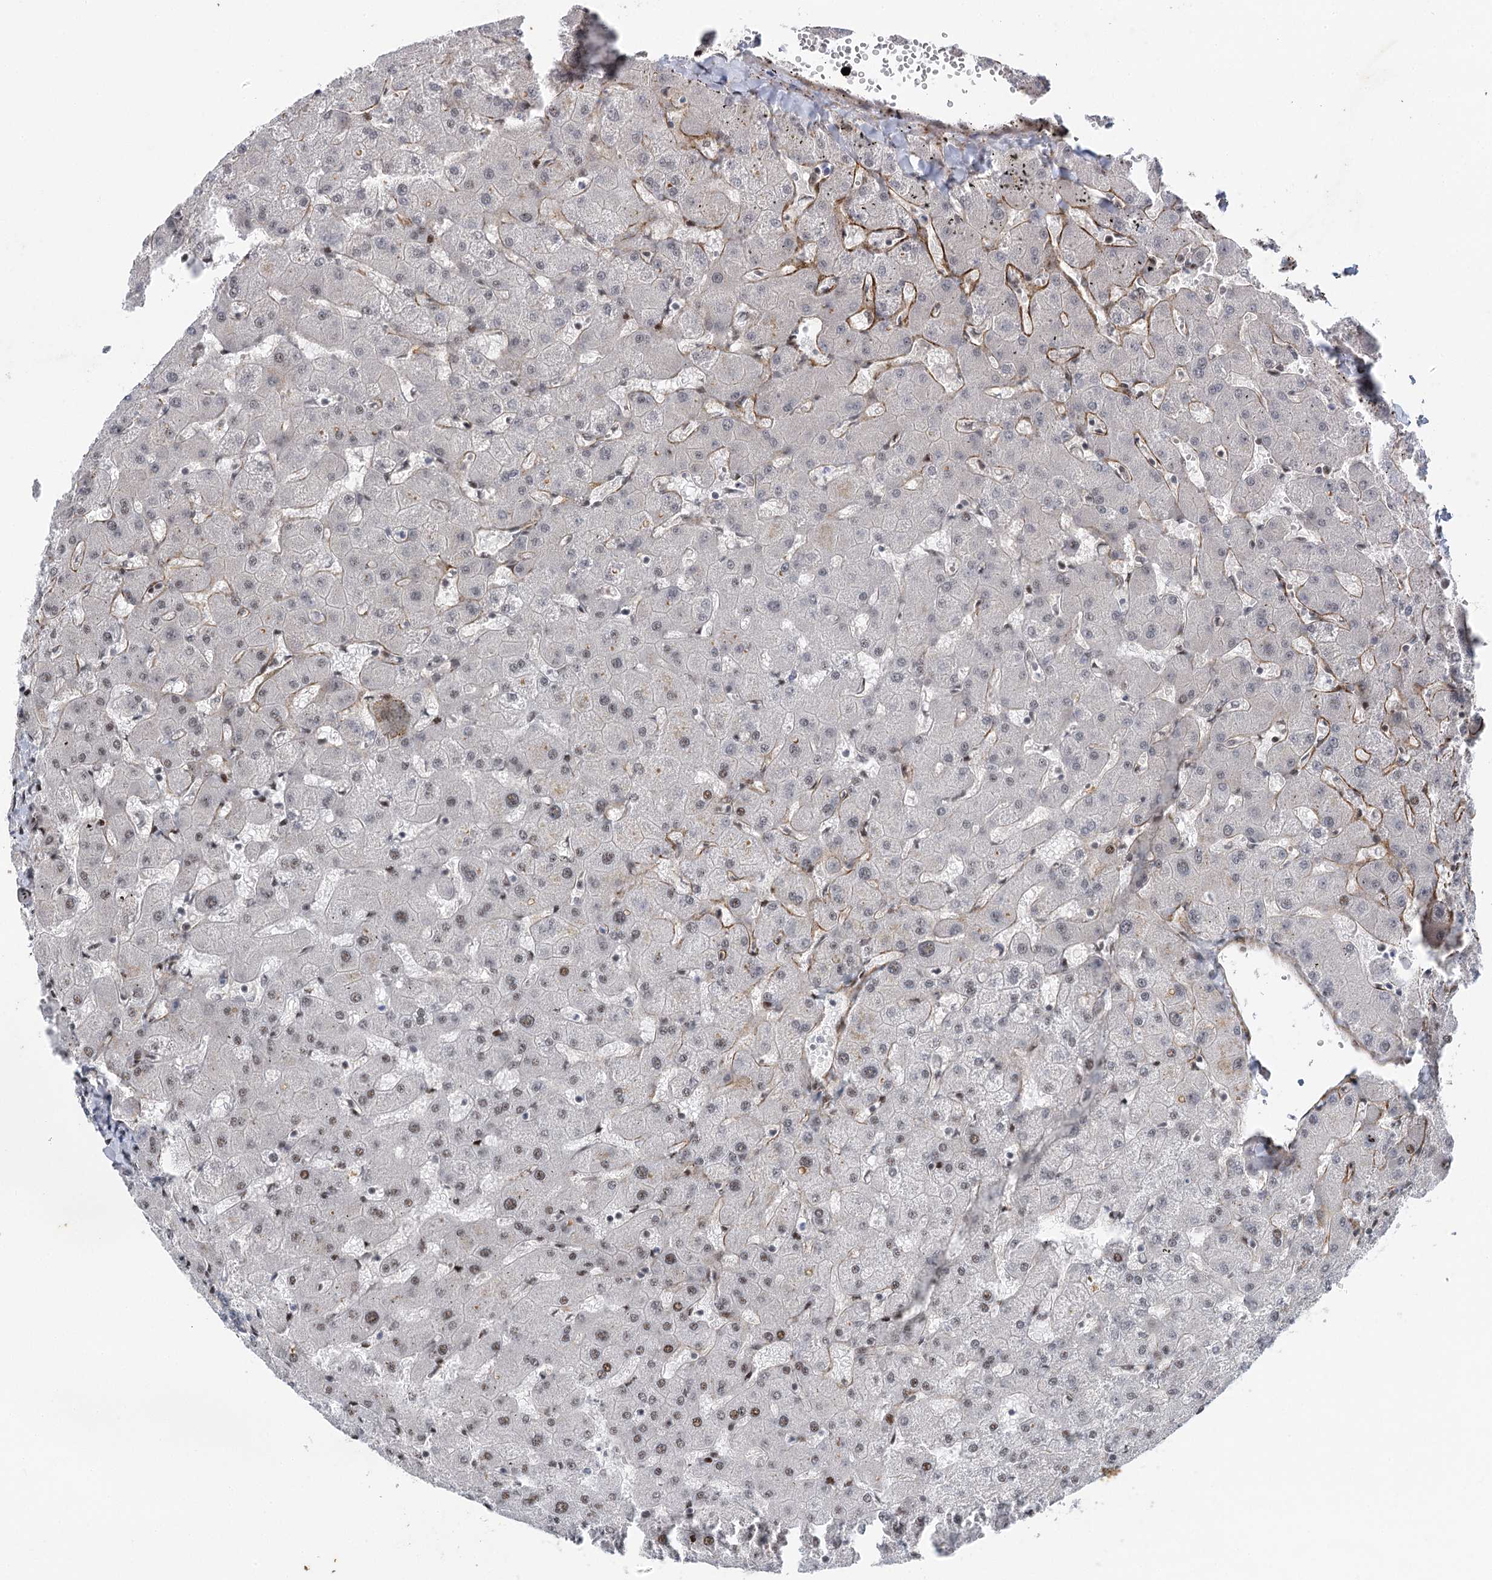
{"staining": {"intensity": "weak", "quantity": "<25%", "location": "nuclear"}, "tissue": "liver", "cell_type": "Cholangiocytes", "image_type": "normal", "snomed": [{"axis": "morphology", "description": "Normal tissue, NOS"}, {"axis": "topography", "description": "Liver"}], "caption": "Cholangiocytes show no significant protein expression in unremarkable liver.", "gene": "IL11RA", "patient": {"sex": "female", "age": 63}}